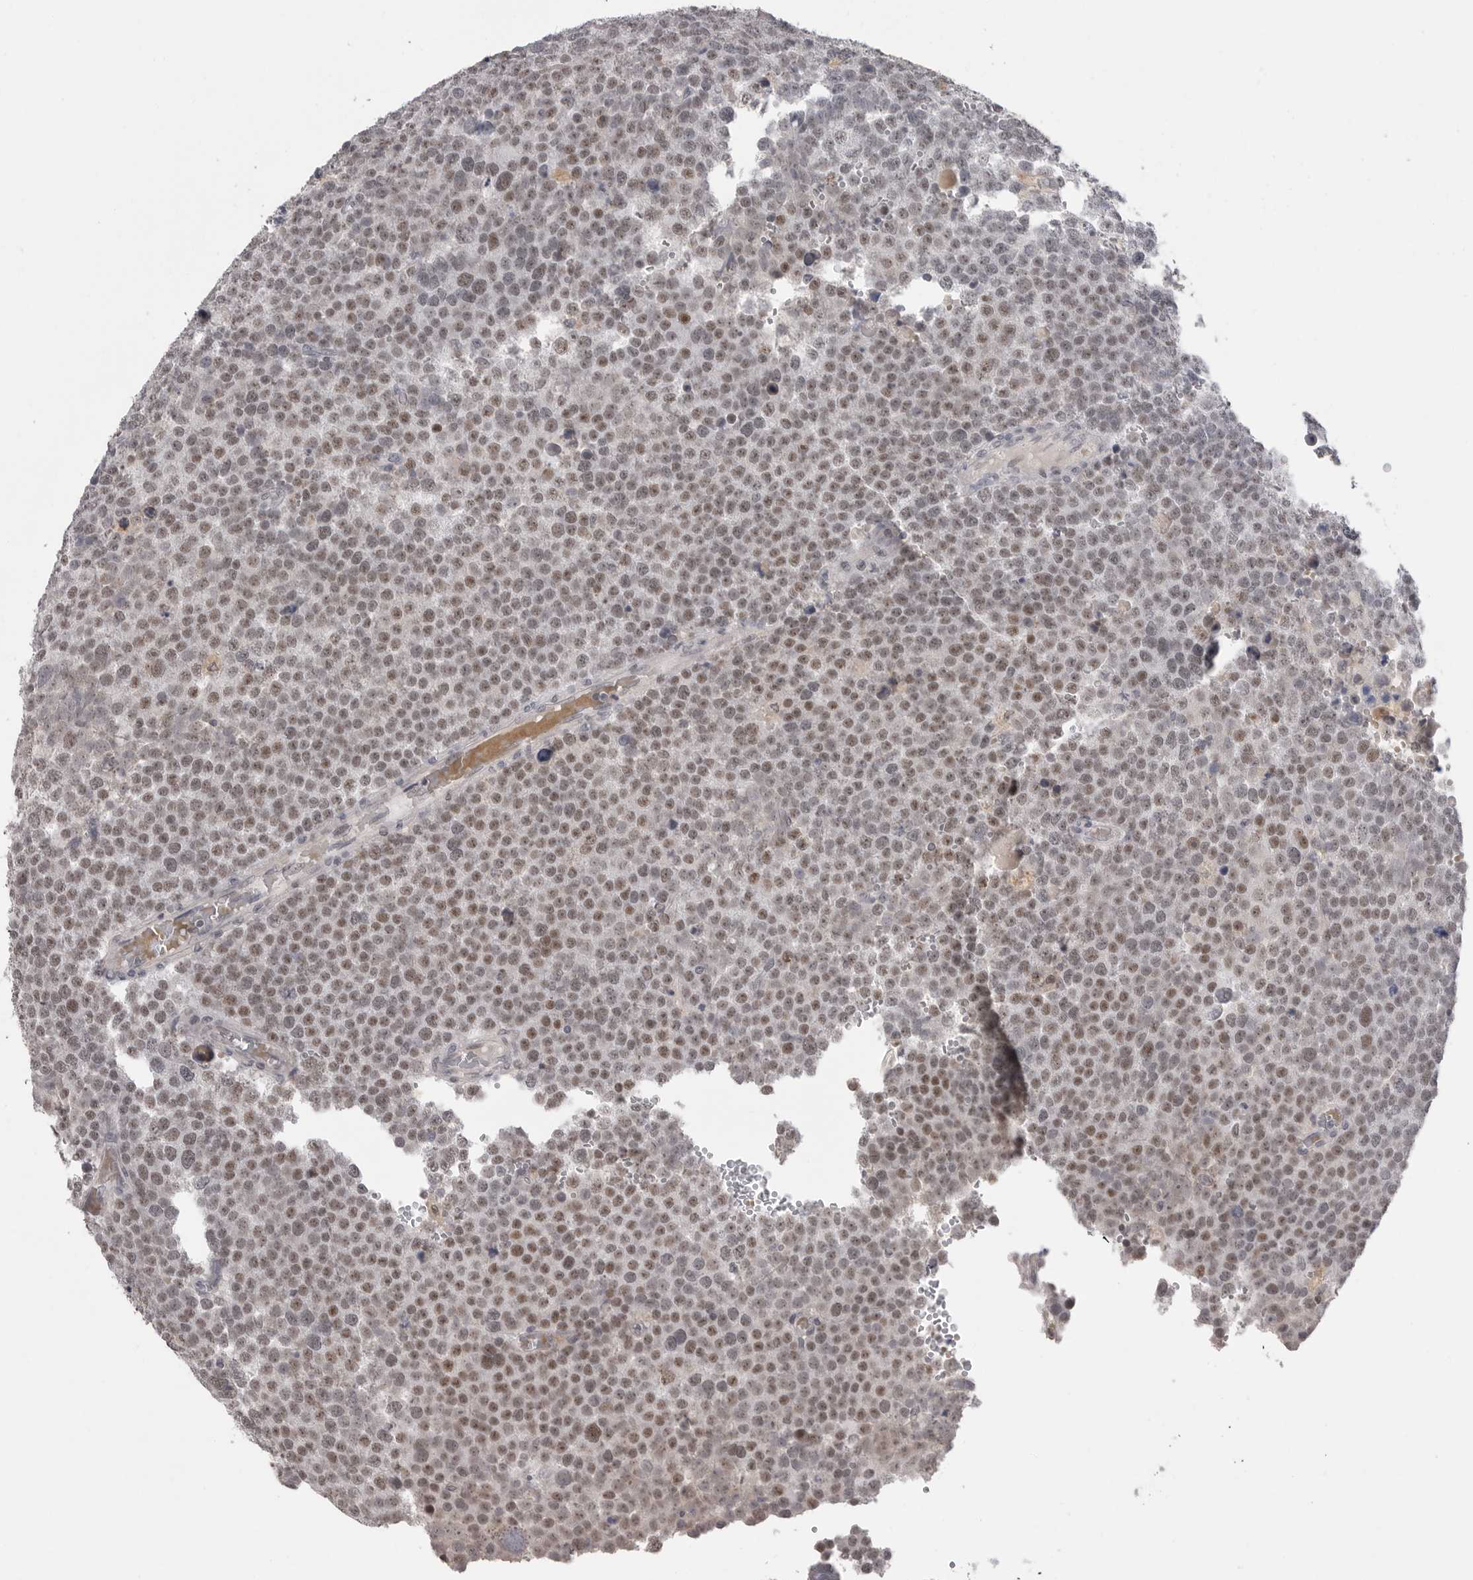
{"staining": {"intensity": "moderate", "quantity": ">75%", "location": "nuclear"}, "tissue": "testis cancer", "cell_type": "Tumor cells", "image_type": "cancer", "snomed": [{"axis": "morphology", "description": "Seminoma, NOS"}, {"axis": "topography", "description": "Testis"}], "caption": "This is a histology image of immunohistochemistry (IHC) staining of testis cancer (seminoma), which shows moderate expression in the nuclear of tumor cells.", "gene": "PLEKHF1", "patient": {"sex": "male", "age": 71}}